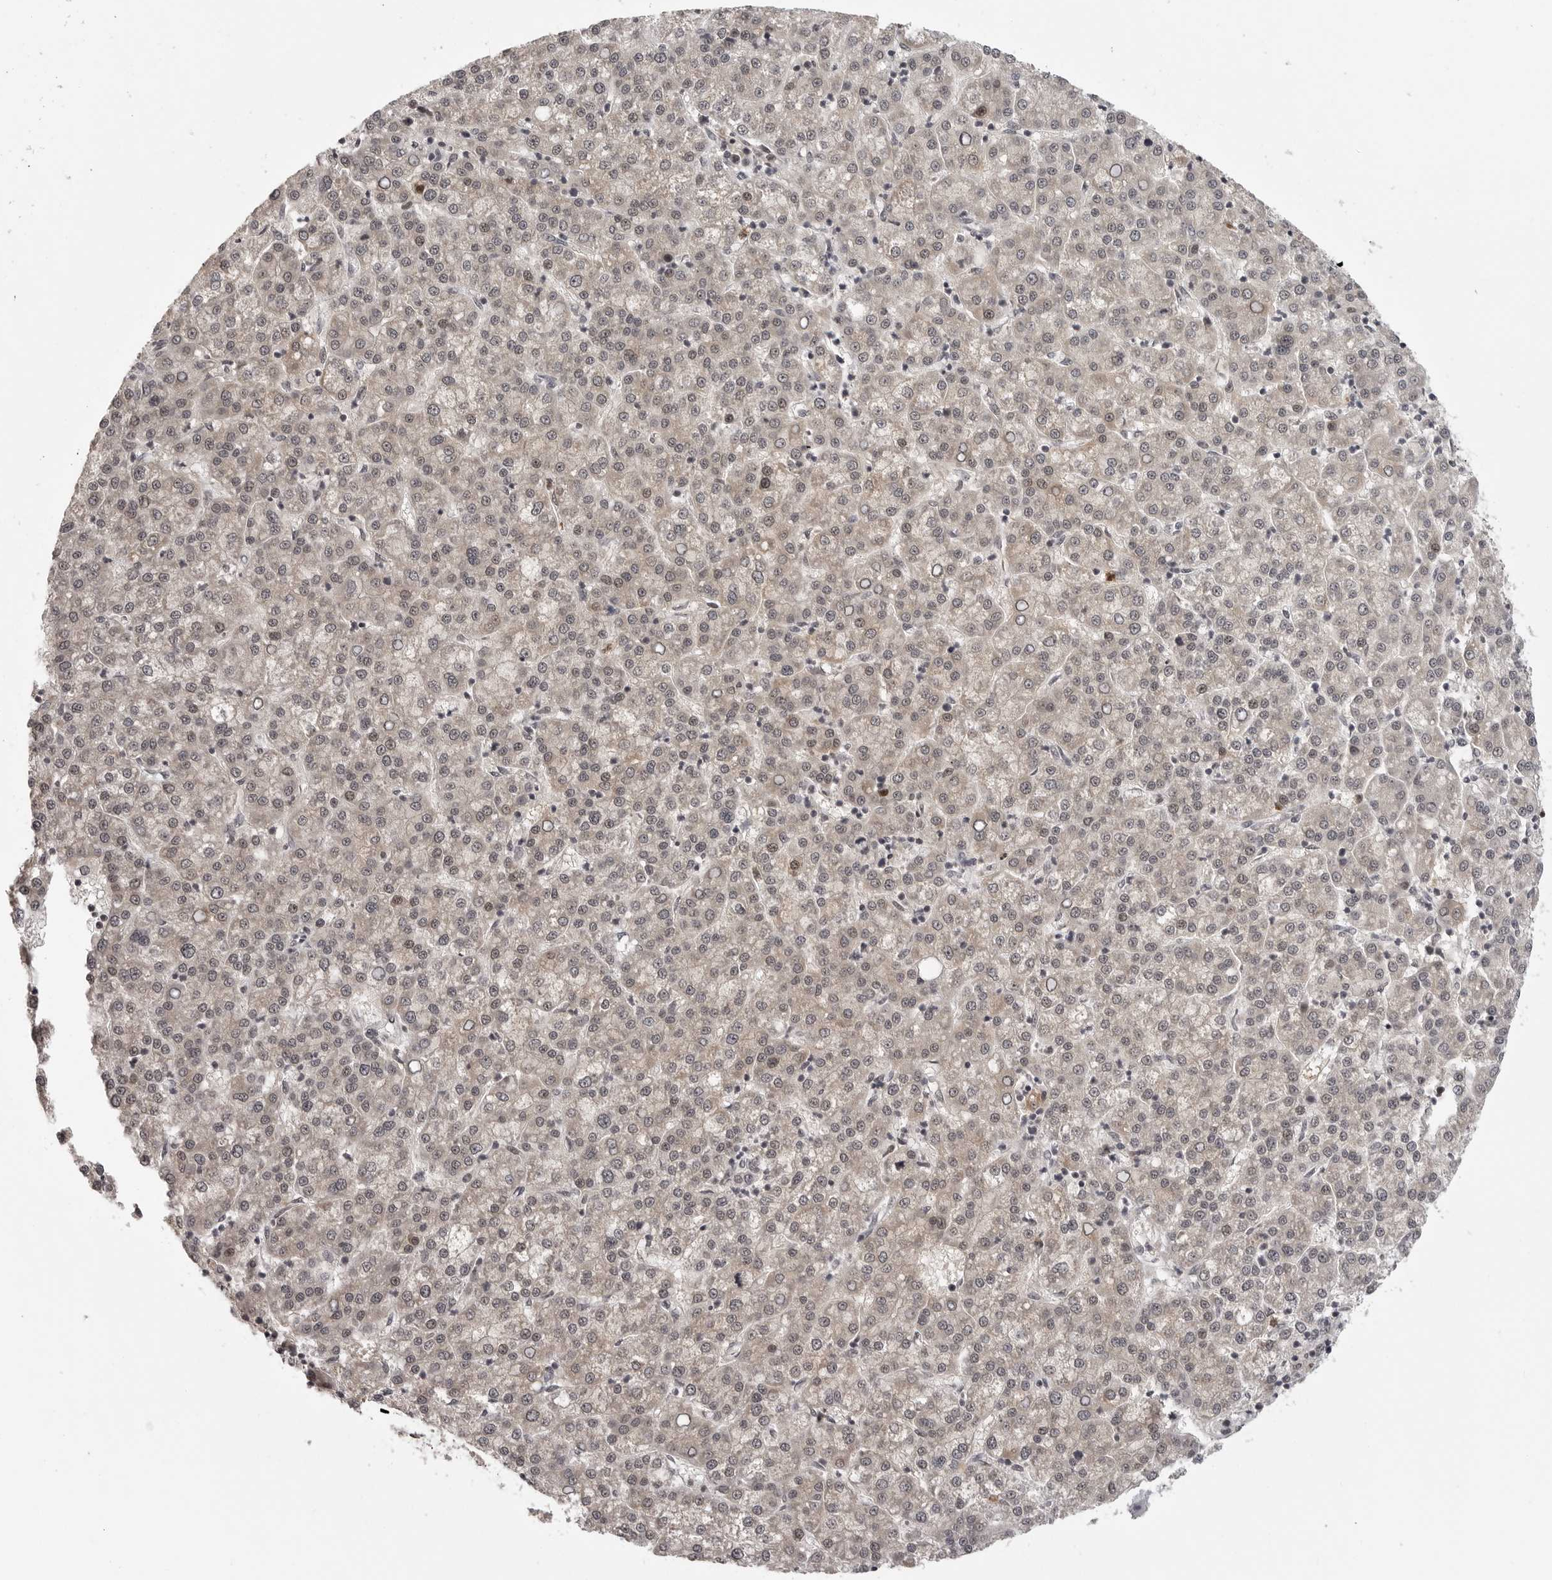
{"staining": {"intensity": "moderate", "quantity": ">75%", "location": "cytoplasmic/membranous,nuclear"}, "tissue": "liver cancer", "cell_type": "Tumor cells", "image_type": "cancer", "snomed": [{"axis": "morphology", "description": "Carcinoma, Hepatocellular, NOS"}, {"axis": "topography", "description": "Liver"}], "caption": "There is medium levels of moderate cytoplasmic/membranous and nuclear positivity in tumor cells of liver cancer, as demonstrated by immunohistochemical staining (brown color).", "gene": "PEG3", "patient": {"sex": "female", "age": 58}}